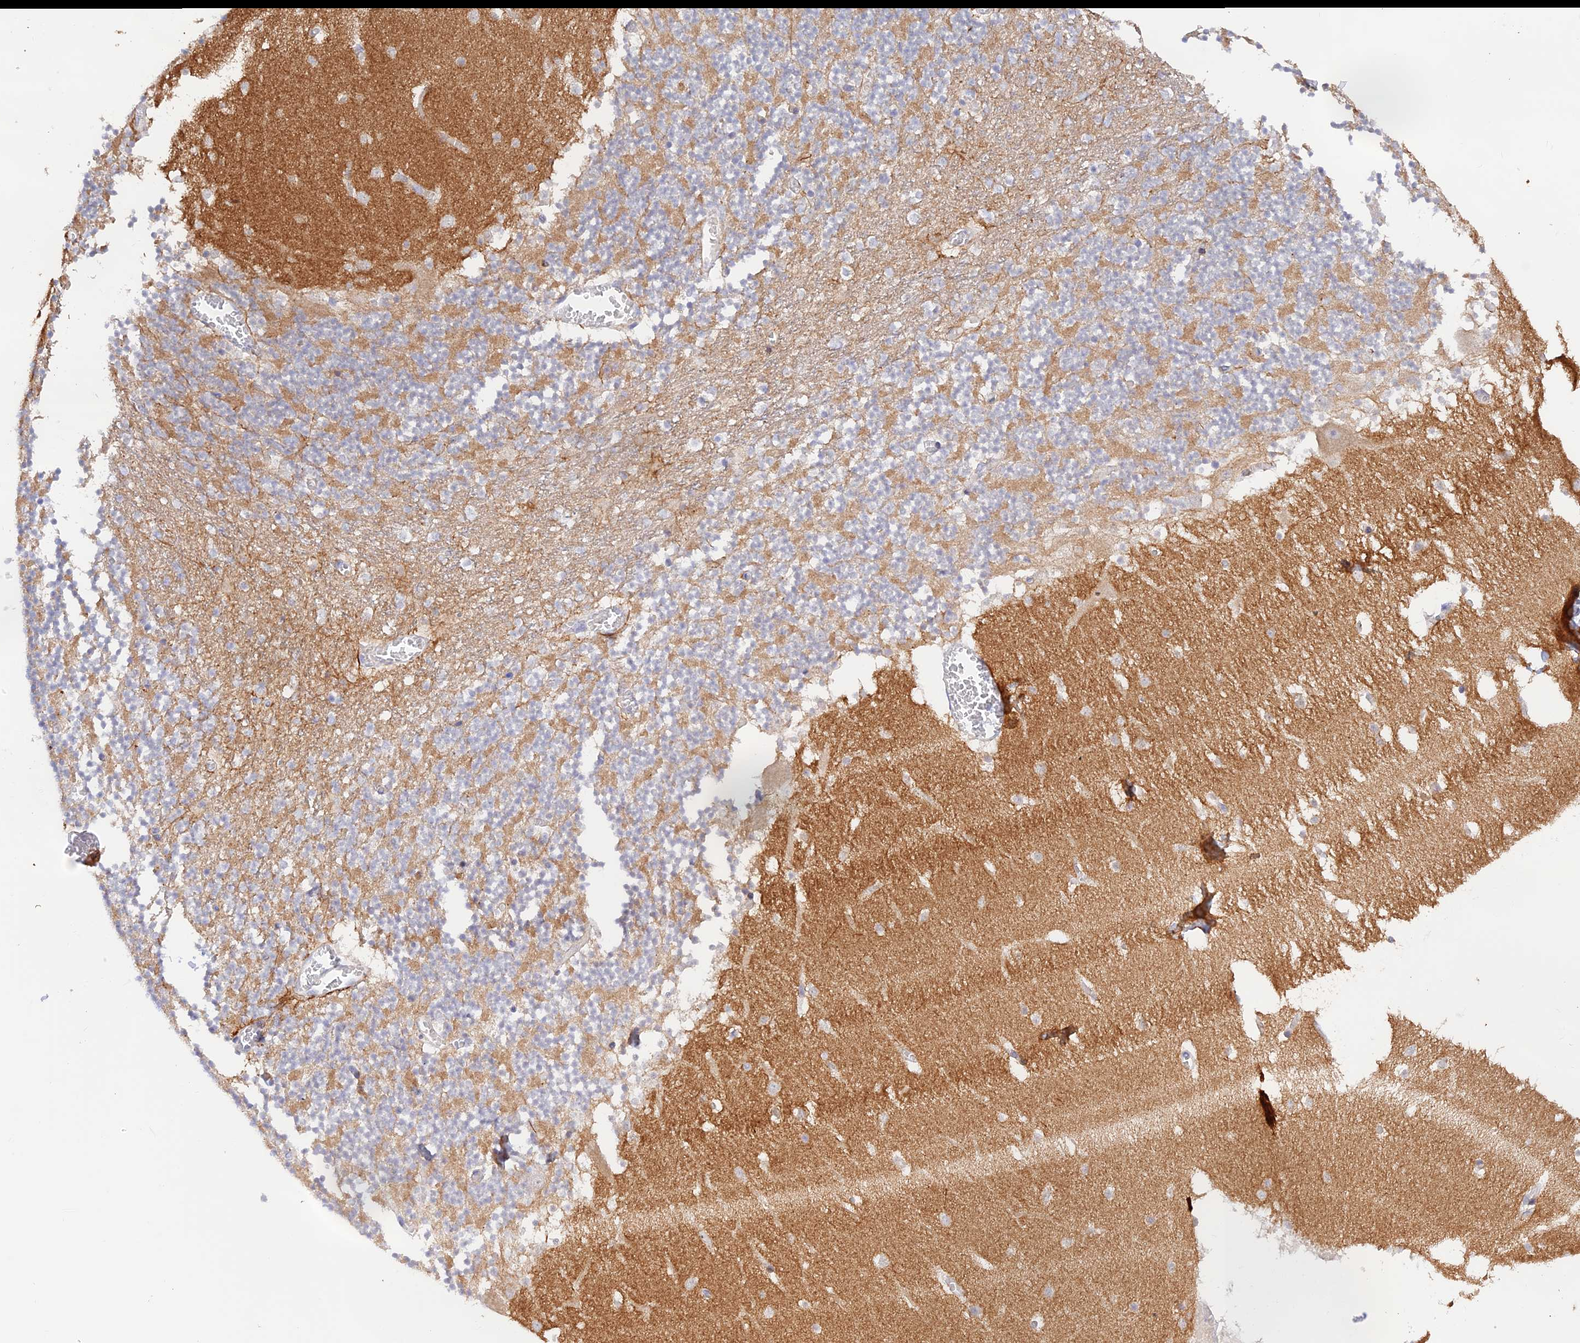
{"staining": {"intensity": "weak", "quantity": "25%-75%", "location": "cytoplasmic/membranous"}, "tissue": "cerebellum", "cell_type": "Cells in granular layer", "image_type": "normal", "snomed": [{"axis": "morphology", "description": "Normal tissue, NOS"}, {"axis": "topography", "description": "Cerebellum"}], "caption": "Cells in granular layer demonstrate low levels of weak cytoplasmic/membranous staining in about 25%-75% of cells in unremarkable cerebellum.", "gene": "CAMSAP3", "patient": {"sex": "female", "age": 28}}